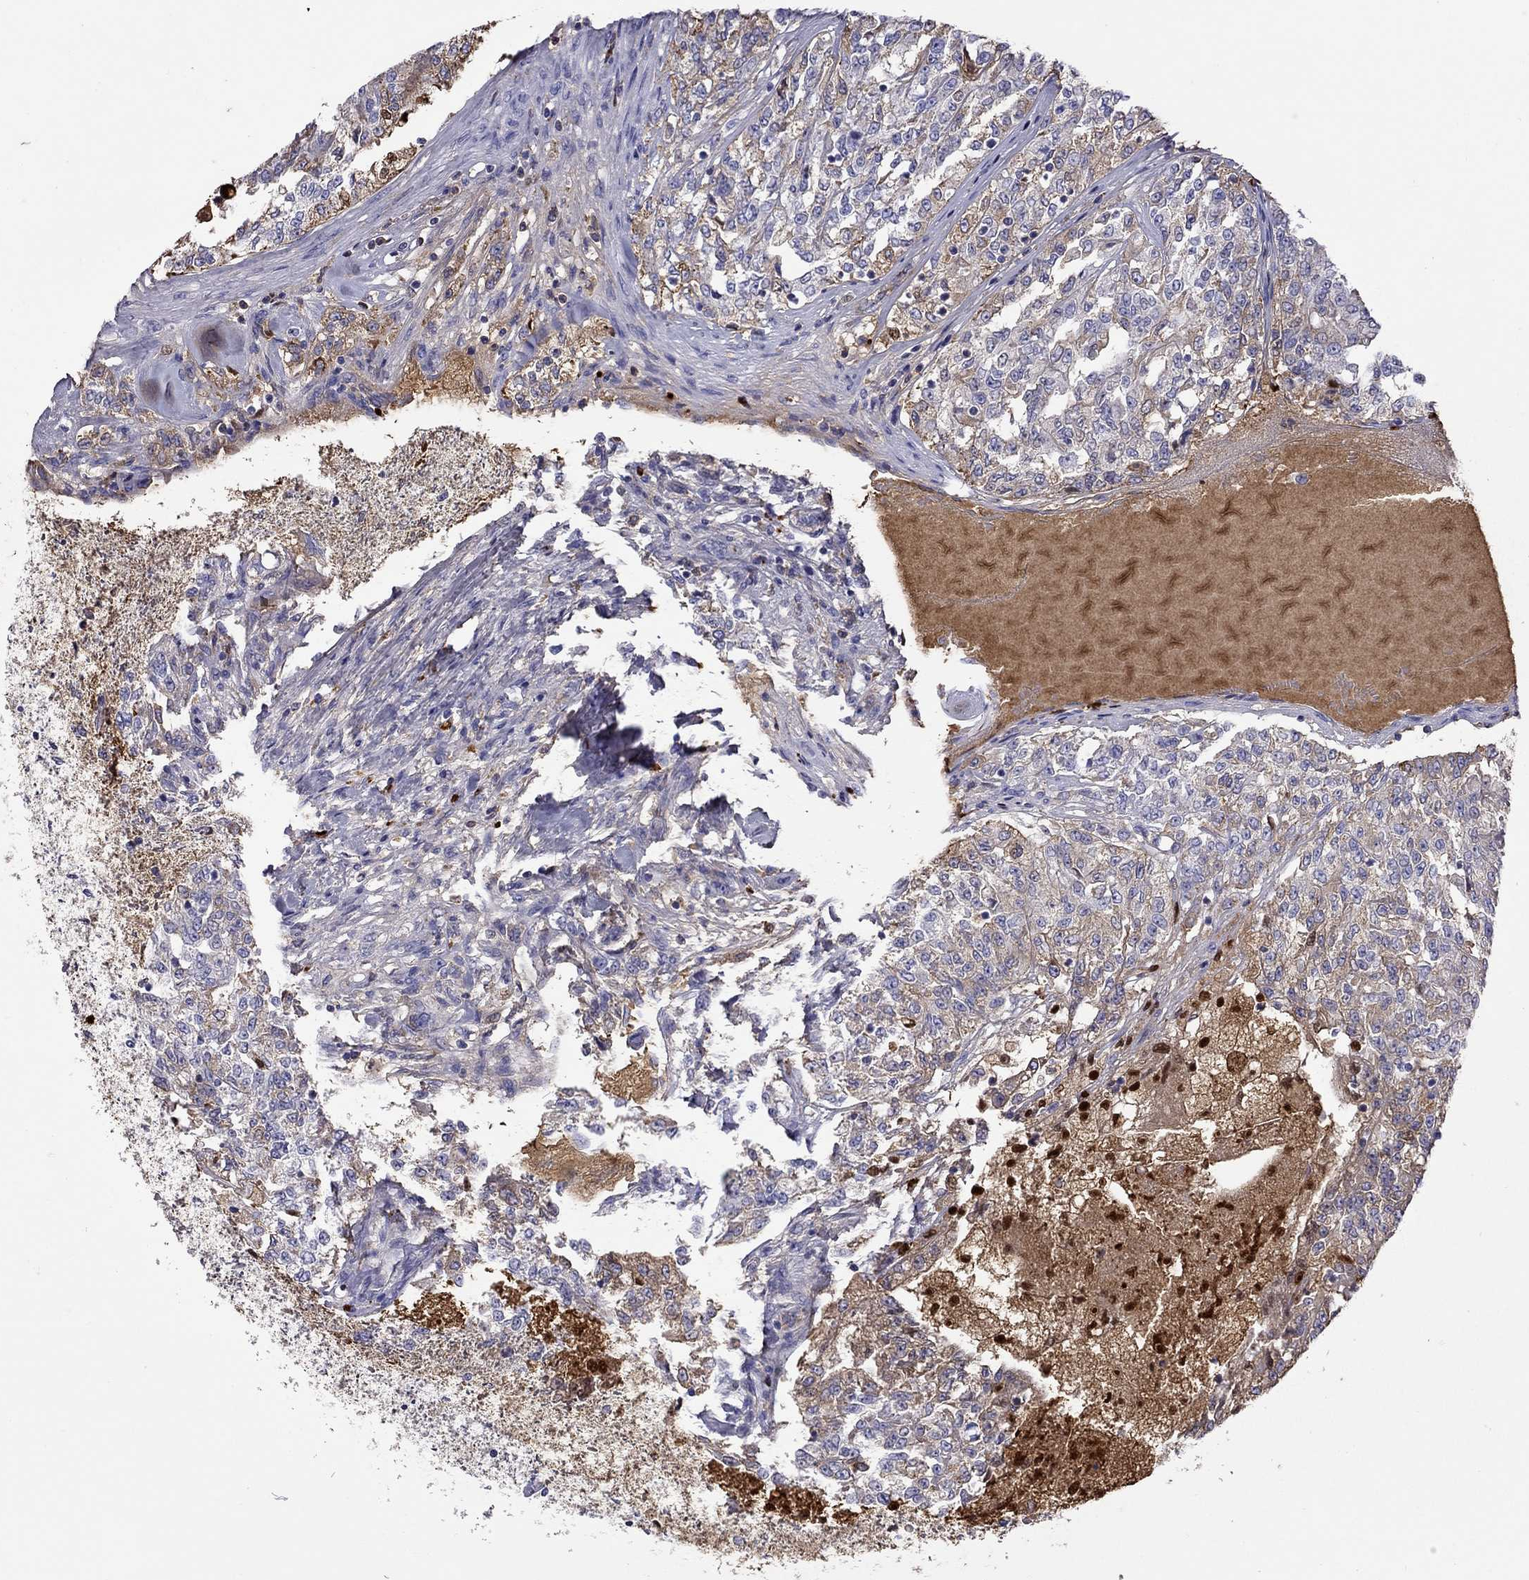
{"staining": {"intensity": "weak", "quantity": "25%-75%", "location": "cytoplasmic/membranous"}, "tissue": "renal cancer", "cell_type": "Tumor cells", "image_type": "cancer", "snomed": [{"axis": "morphology", "description": "Adenocarcinoma, NOS"}, {"axis": "topography", "description": "Kidney"}], "caption": "Human renal cancer stained for a protein (brown) demonstrates weak cytoplasmic/membranous positive expression in about 25%-75% of tumor cells.", "gene": "SERPINA3", "patient": {"sex": "female", "age": 63}}